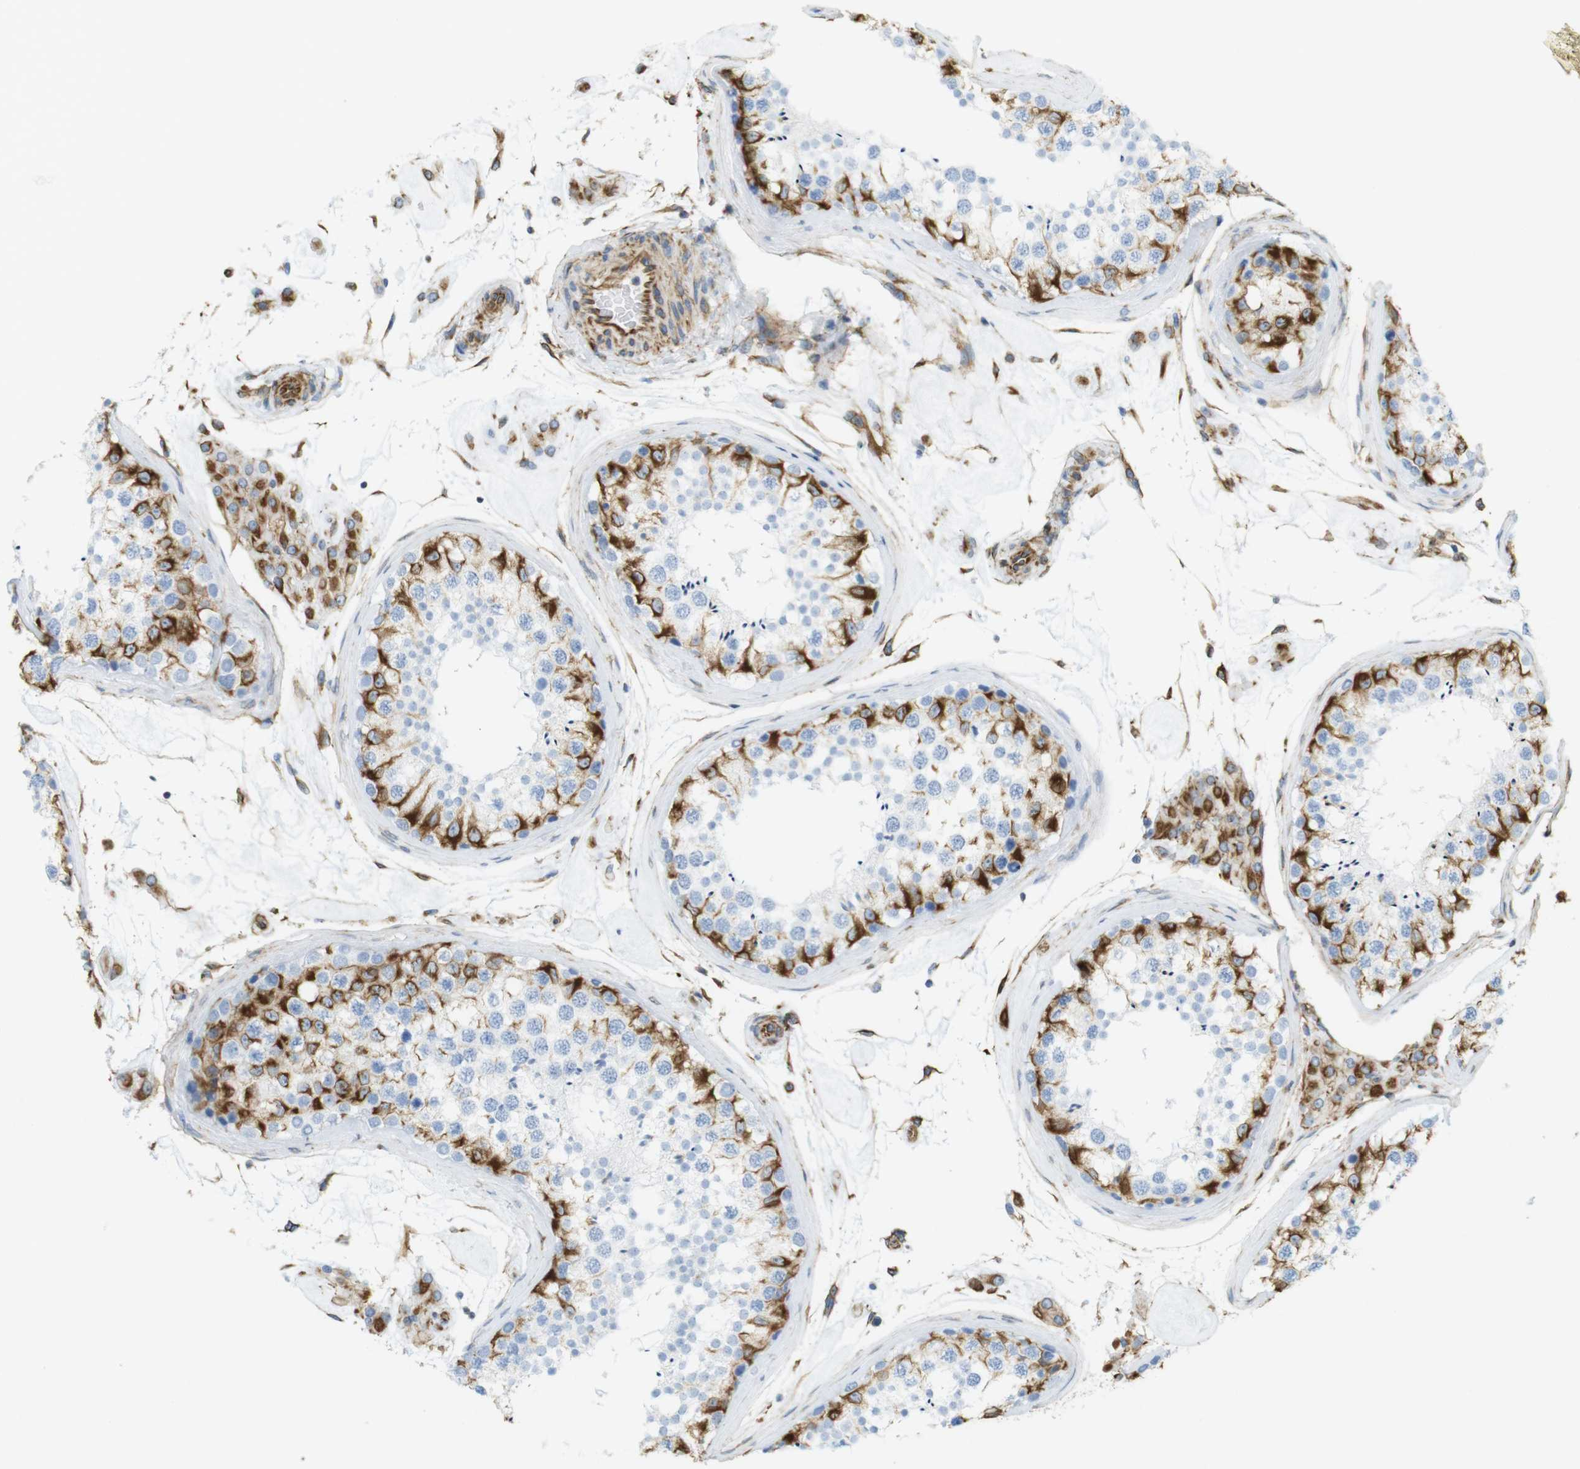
{"staining": {"intensity": "strong", "quantity": "25%-75%", "location": "cytoplasmic/membranous"}, "tissue": "testis", "cell_type": "Cells in seminiferous ducts", "image_type": "normal", "snomed": [{"axis": "morphology", "description": "Normal tissue, NOS"}, {"axis": "topography", "description": "Testis"}], "caption": "Immunohistochemistry (IHC) of unremarkable testis shows high levels of strong cytoplasmic/membranous expression in approximately 25%-75% of cells in seminiferous ducts.", "gene": "MS4A10", "patient": {"sex": "male", "age": 46}}